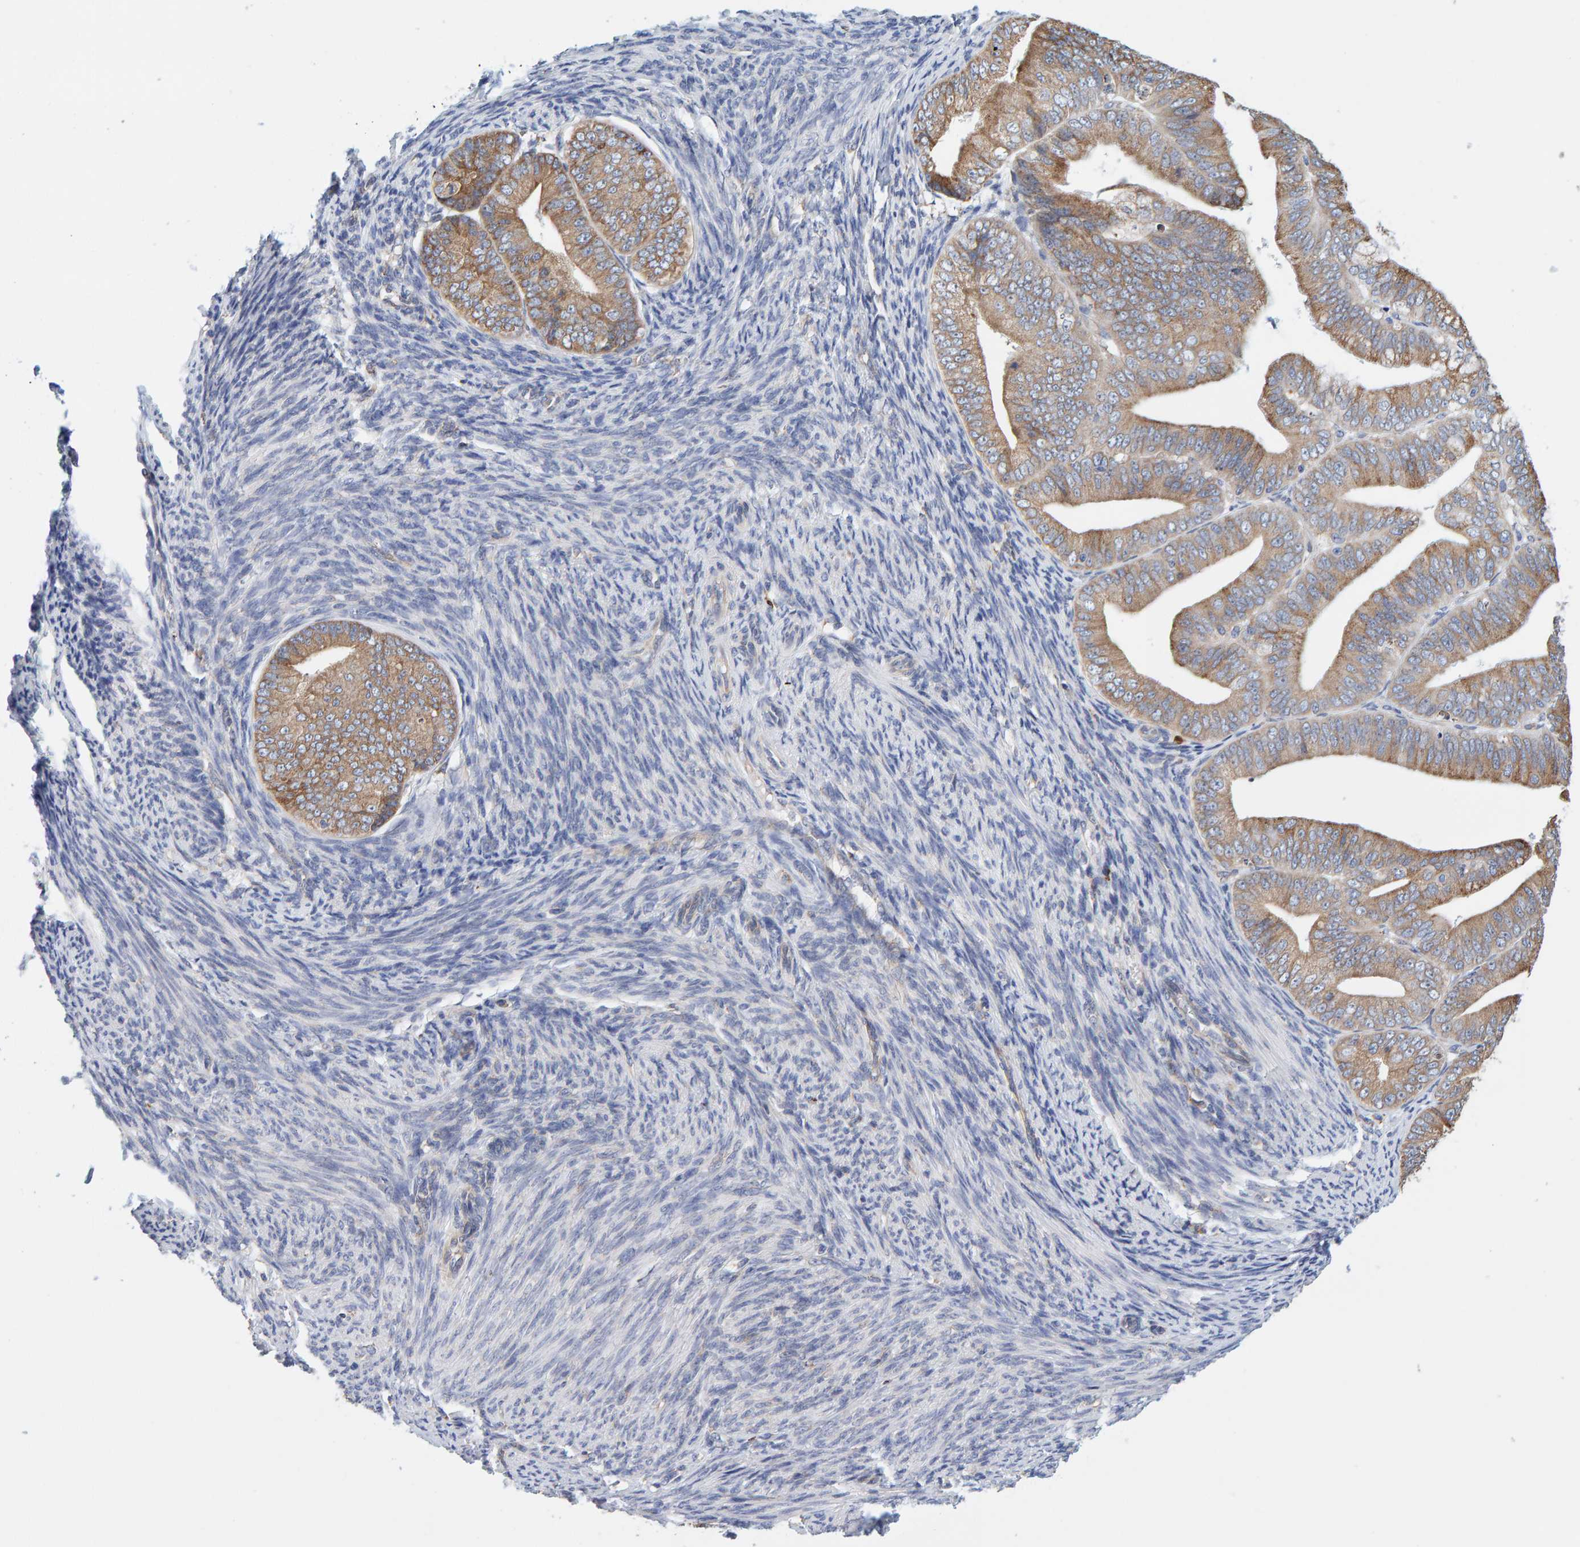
{"staining": {"intensity": "moderate", "quantity": ">75%", "location": "cytoplasmic/membranous"}, "tissue": "endometrial cancer", "cell_type": "Tumor cells", "image_type": "cancer", "snomed": [{"axis": "morphology", "description": "Adenocarcinoma, NOS"}, {"axis": "topography", "description": "Endometrium"}], "caption": "Immunohistochemistry (DAB (3,3'-diaminobenzidine)) staining of human adenocarcinoma (endometrial) reveals moderate cytoplasmic/membranous protein expression in approximately >75% of tumor cells.", "gene": "SGPL1", "patient": {"sex": "female", "age": 63}}